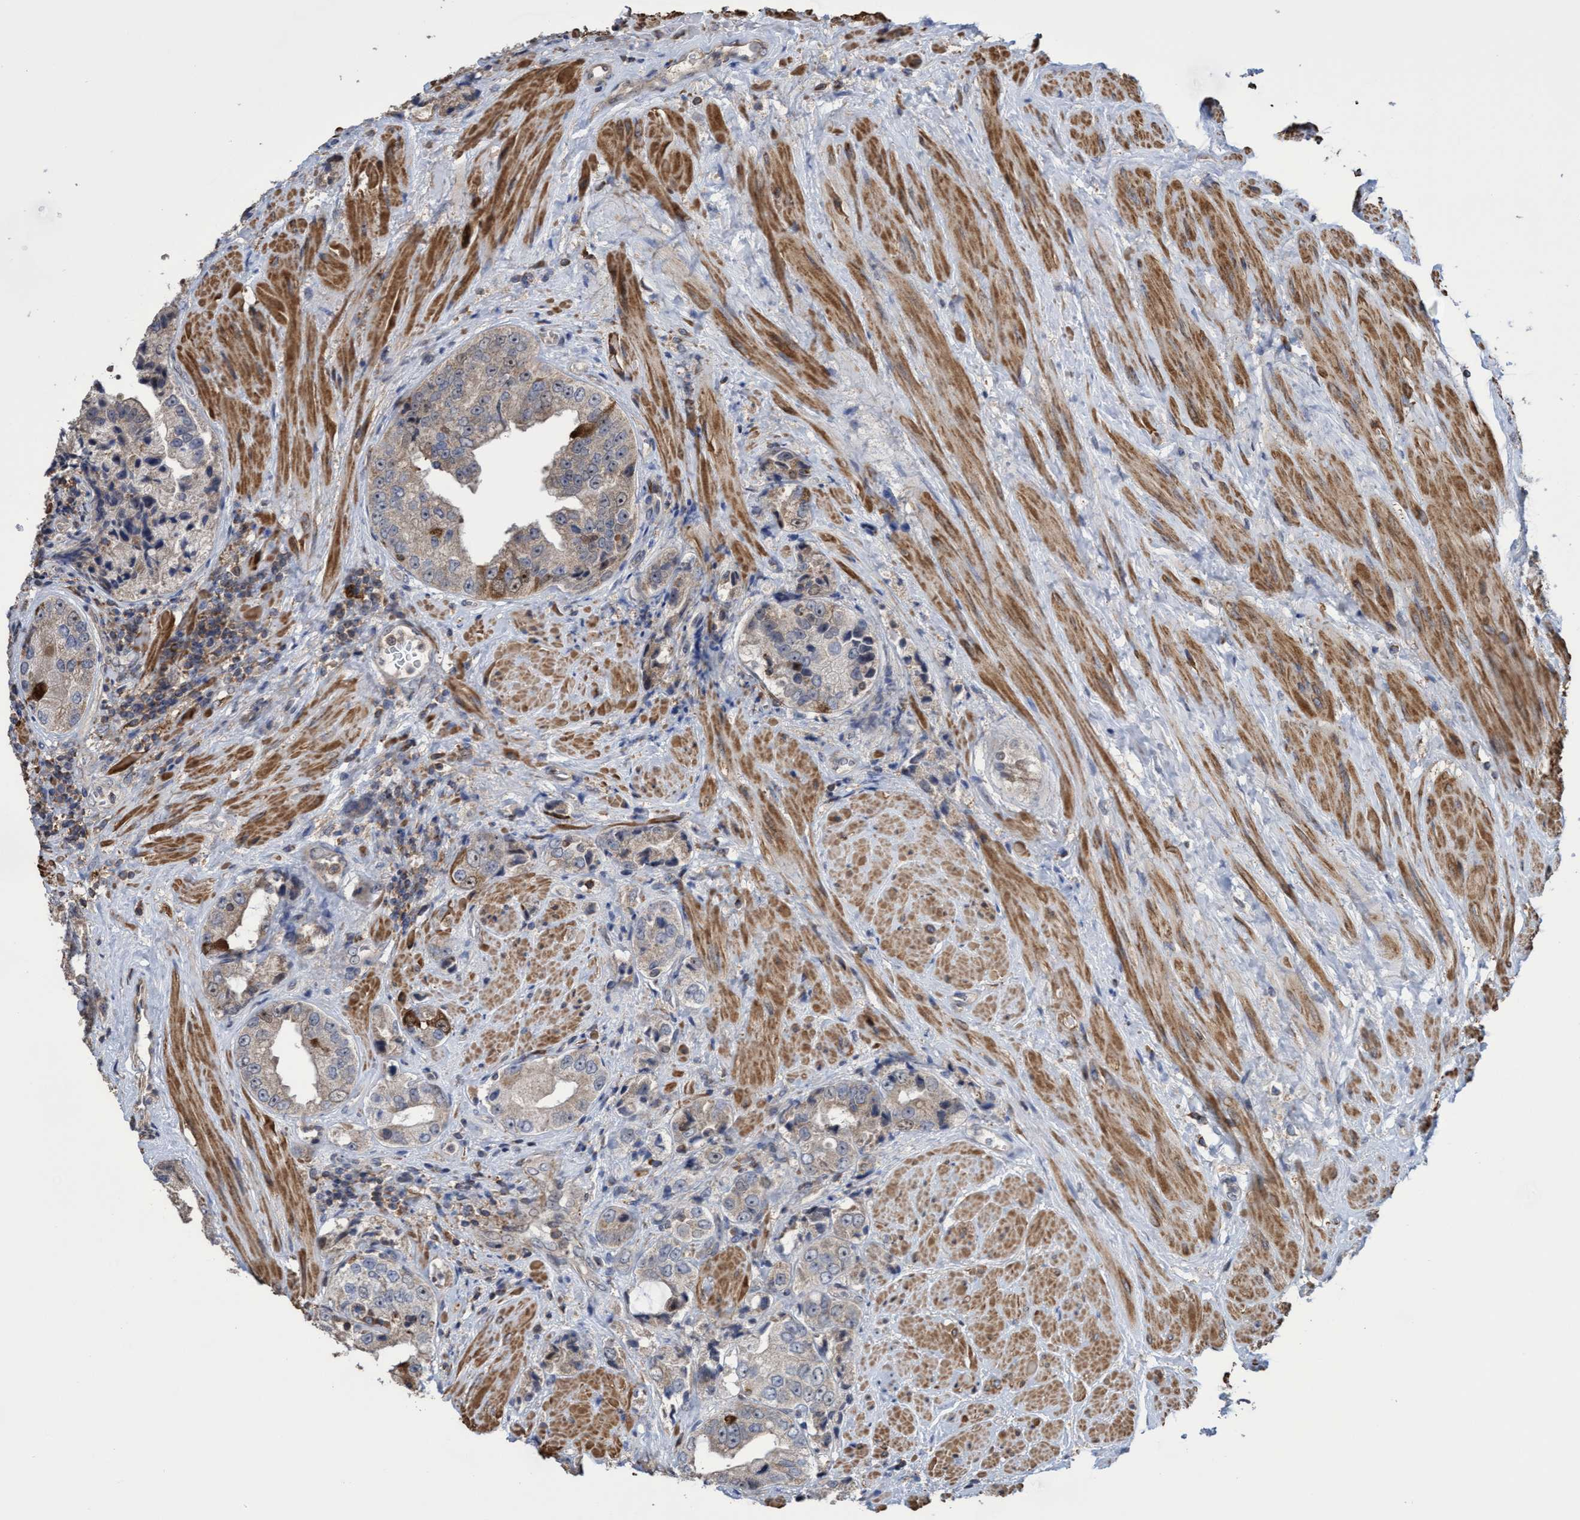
{"staining": {"intensity": "weak", "quantity": ">75%", "location": "cytoplasmic/membranous,nuclear"}, "tissue": "prostate cancer", "cell_type": "Tumor cells", "image_type": "cancer", "snomed": [{"axis": "morphology", "description": "Adenocarcinoma, High grade"}, {"axis": "topography", "description": "Prostate"}], "caption": "Human prostate cancer (adenocarcinoma (high-grade)) stained with a brown dye reveals weak cytoplasmic/membranous and nuclear positive positivity in approximately >75% of tumor cells.", "gene": "SLBP", "patient": {"sex": "male", "age": 61}}